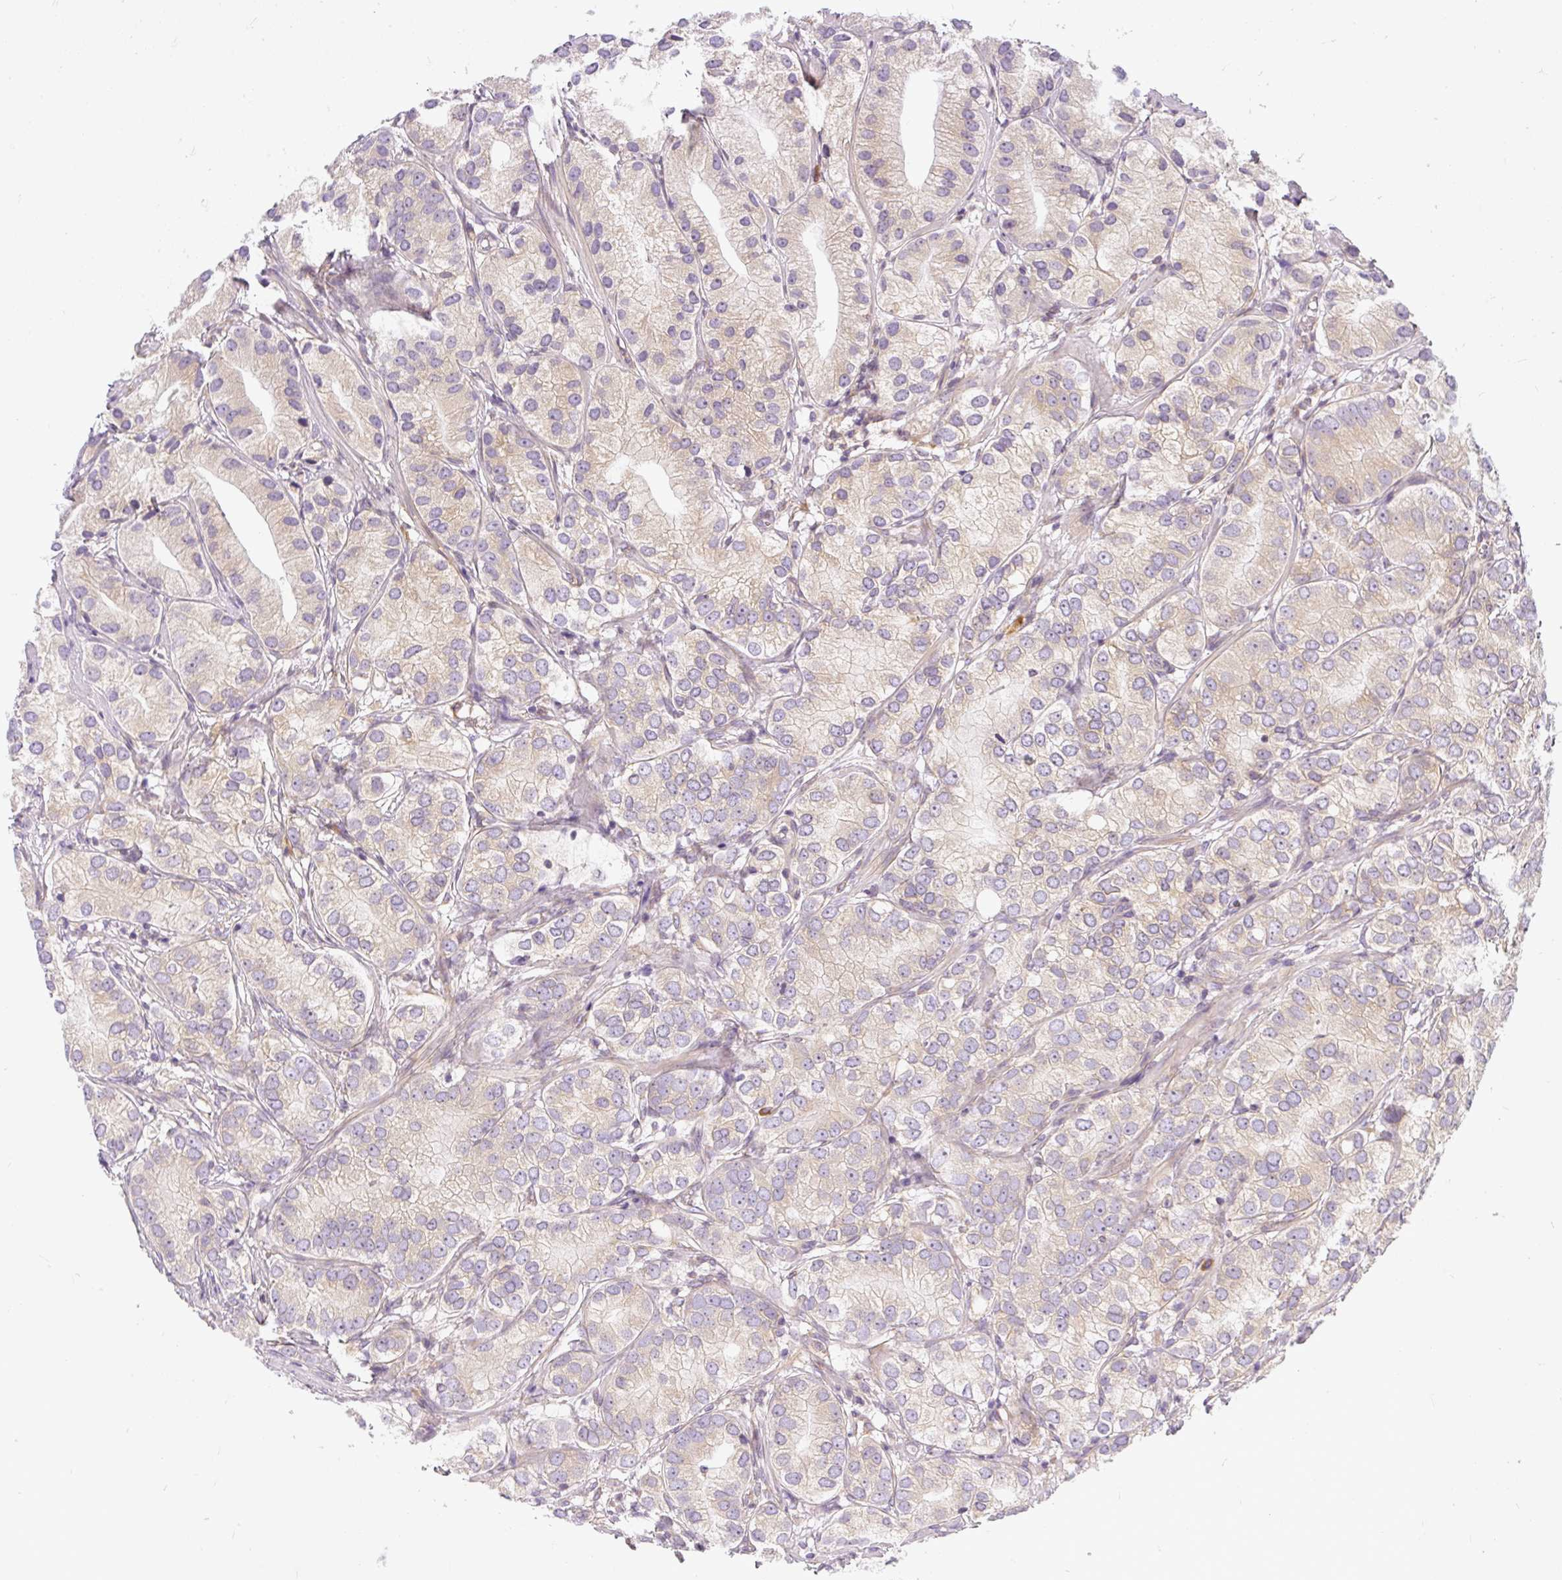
{"staining": {"intensity": "weak", "quantity": "<25%", "location": "cytoplasmic/membranous"}, "tissue": "prostate cancer", "cell_type": "Tumor cells", "image_type": "cancer", "snomed": [{"axis": "morphology", "description": "Adenocarcinoma, High grade"}, {"axis": "topography", "description": "Prostate"}], "caption": "Immunohistochemistry photomicrograph of human prostate cancer stained for a protein (brown), which shows no positivity in tumor cells. (Stains: DAB immunohistochemistry (IHC) with hematoxylin counter stain, Microscopy: brightfield microscopy at high magnification).", "gene": "CYP20A1", "patient": {"sex": "male", "age": 82}}